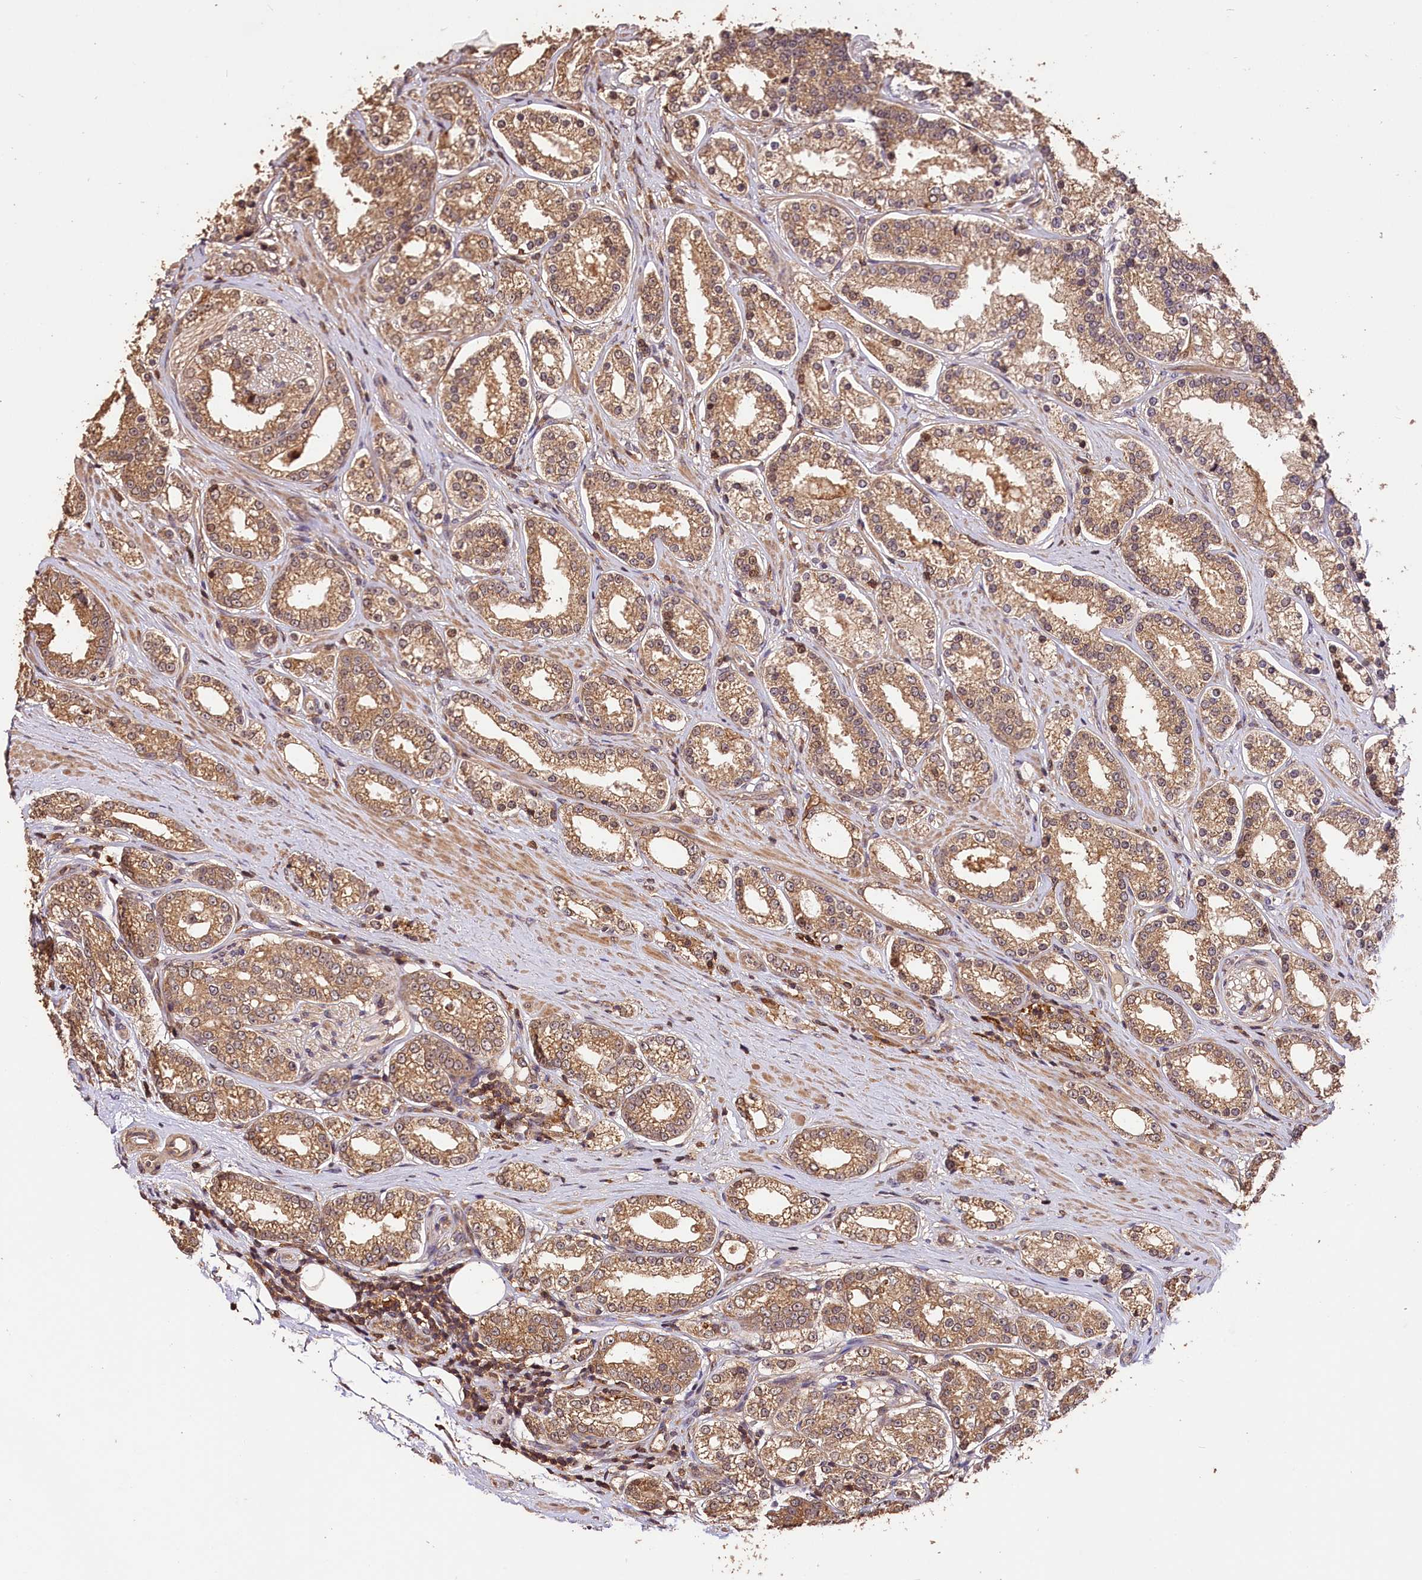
{"staining": {"intensity": "moderate", "quantity": ">75%", "location": "cytoplasmic/membranous,nuclear"}, "tissue": "prostate cancer", "cell_type": "Tumor cells", "image_type": "cancer", "snomed": [{"axis": "morphology", "description": "Normal tissue, NOS"}, {"axis": "morphology", "description": "Adenocarcinoma, High grade"}, {"axis": "topography", "description": "Prostate"}], "caption": "Brown immunohistochemical staining in human prostate cancer demonstrates moderate cytoplasmic/membranous and nuclear staining in approximately >75% of tumor cells.", "gene": "KPTN", "patient": {"sex": "male", "age": 83}}